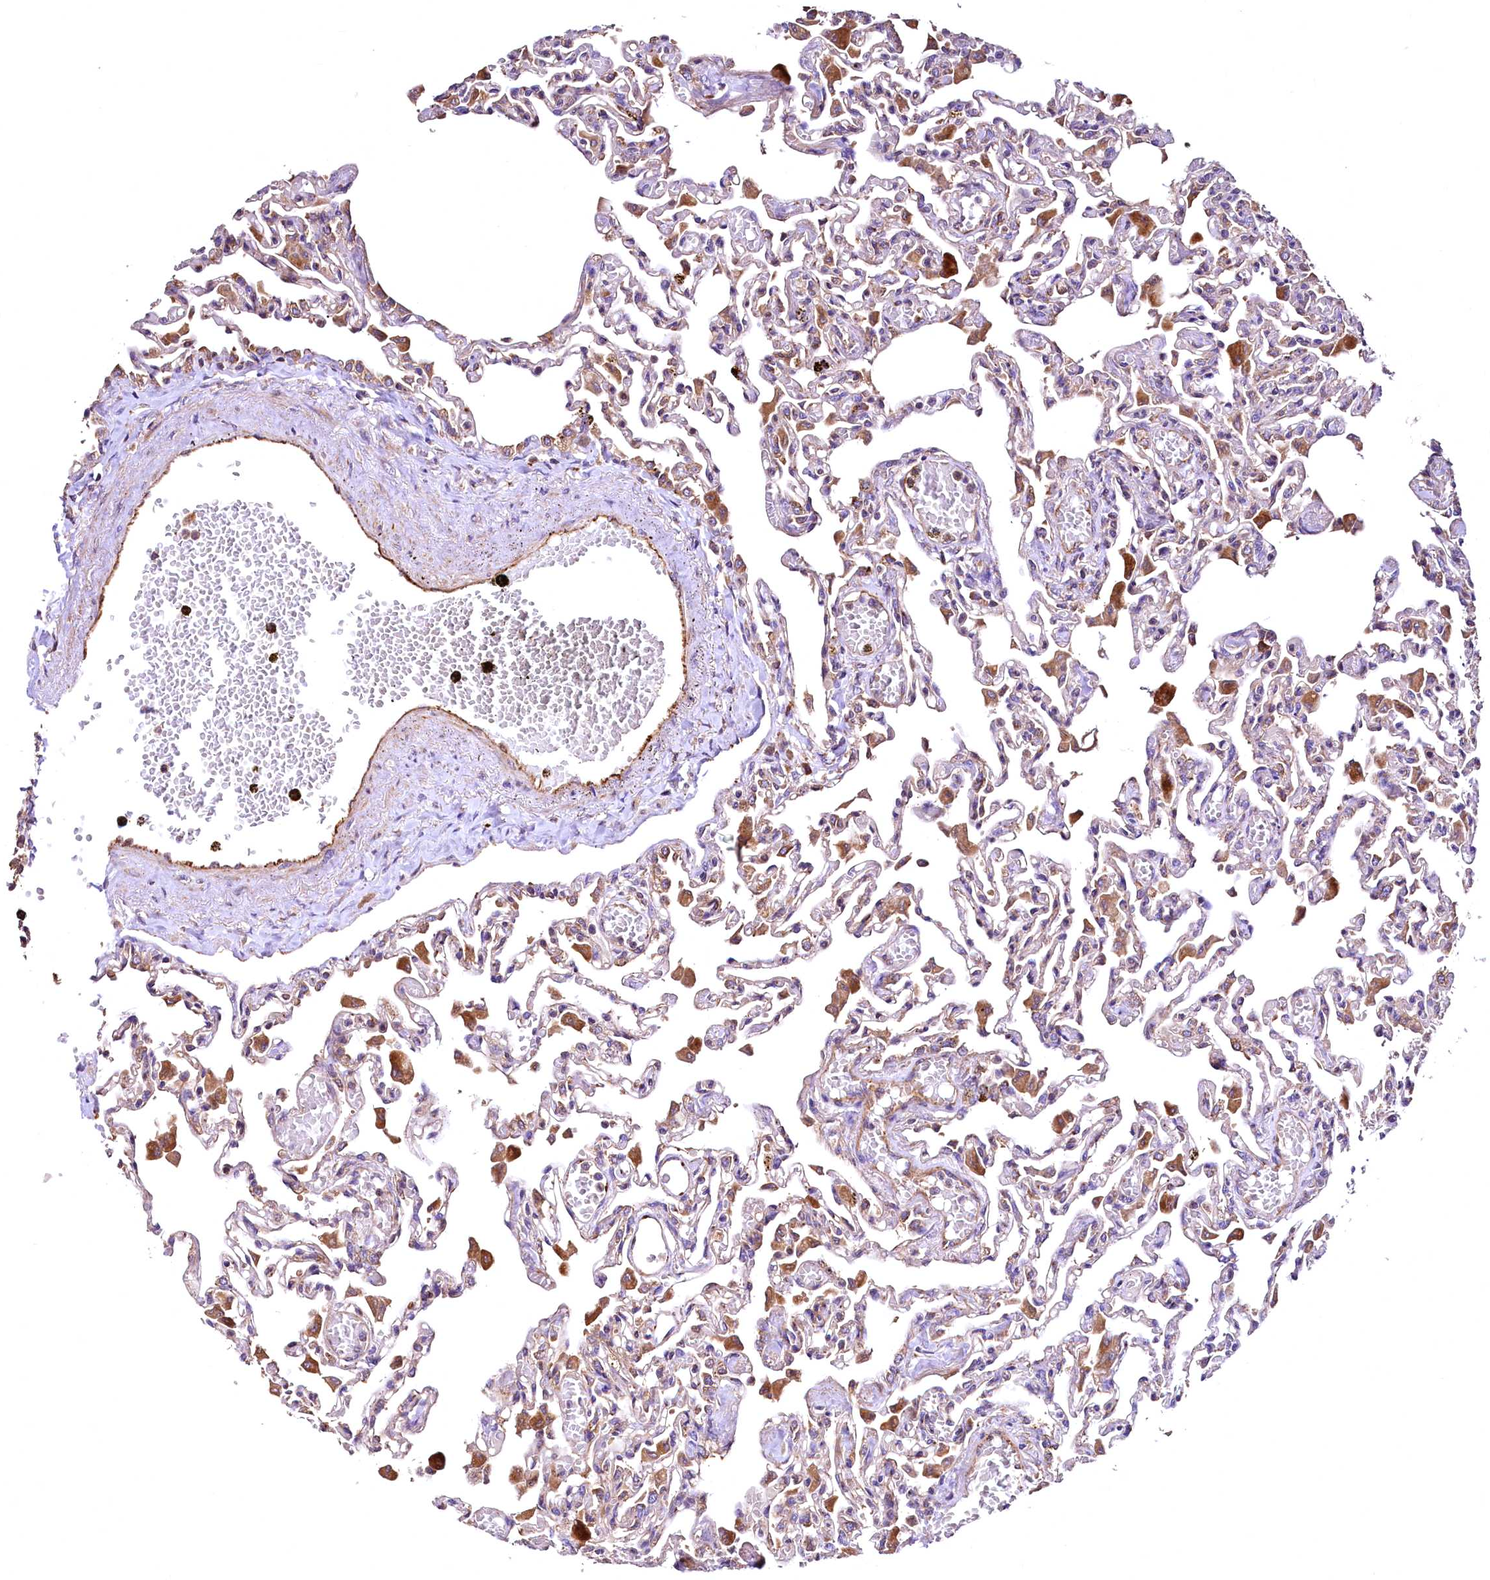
{"staining": {"intensity": "moderate", "quantity": "25%-75%", "location": "cytoplasmic/membranous"}, "tissue": "lung", "cell_type": "Alveolar cells", "image_type": "normal", "snomed": [{"axis": "morphology", "description": "Normal tissue, NOS"}, {"axis": "topography", "description": "Bronchus"}, {"axis": "topography", "description": "Lung"}], "caption": "The micrograph exhibits immunohistochemical staining of unremarkable lung. There is moderate cytoplasmic/membranous positivity is present in approximately 25%-75% of alveolar cells.", "gene": "RASSF1", "patient": {"sex": "female", "age": 49}}